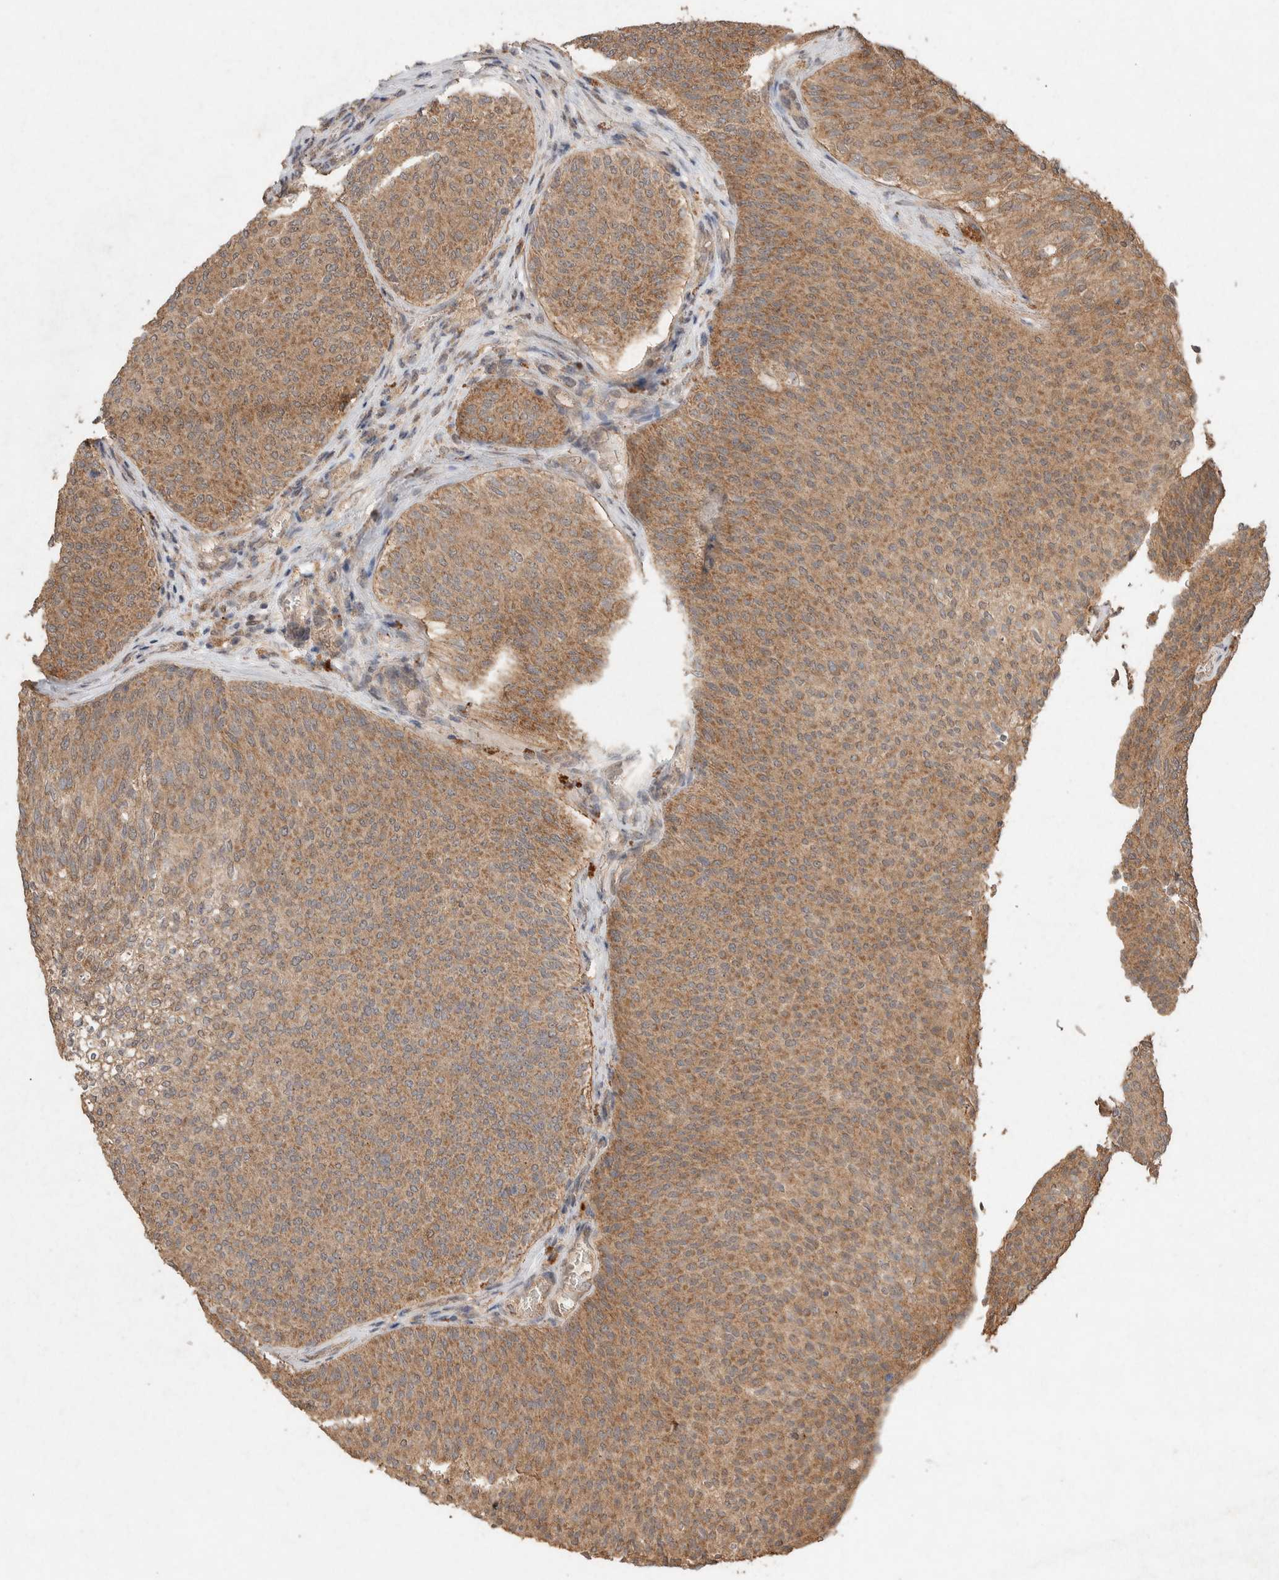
{"staining": {"intensity": "moderate", "quantity": ">75%", "location": "cytoplasmic/membranous"}, "tissue": "urothelial cancer", "cell_type": "Tumor cells", "image_type": "cancer", "snomed": [{"axis": "morphology", "description": "Urothelial carcinoma, Low grade"}, {"axis": "topography", "description": "Urinary bladder"}], "caption": "Urothelial cancer stained for a protein (brown) exhibits moderate cytoplasmic/membranous positive positivity in approximately >75% of tumor cells.", "gene": "KCNJ5", "patient": {"sex": "female", "age": 79}}